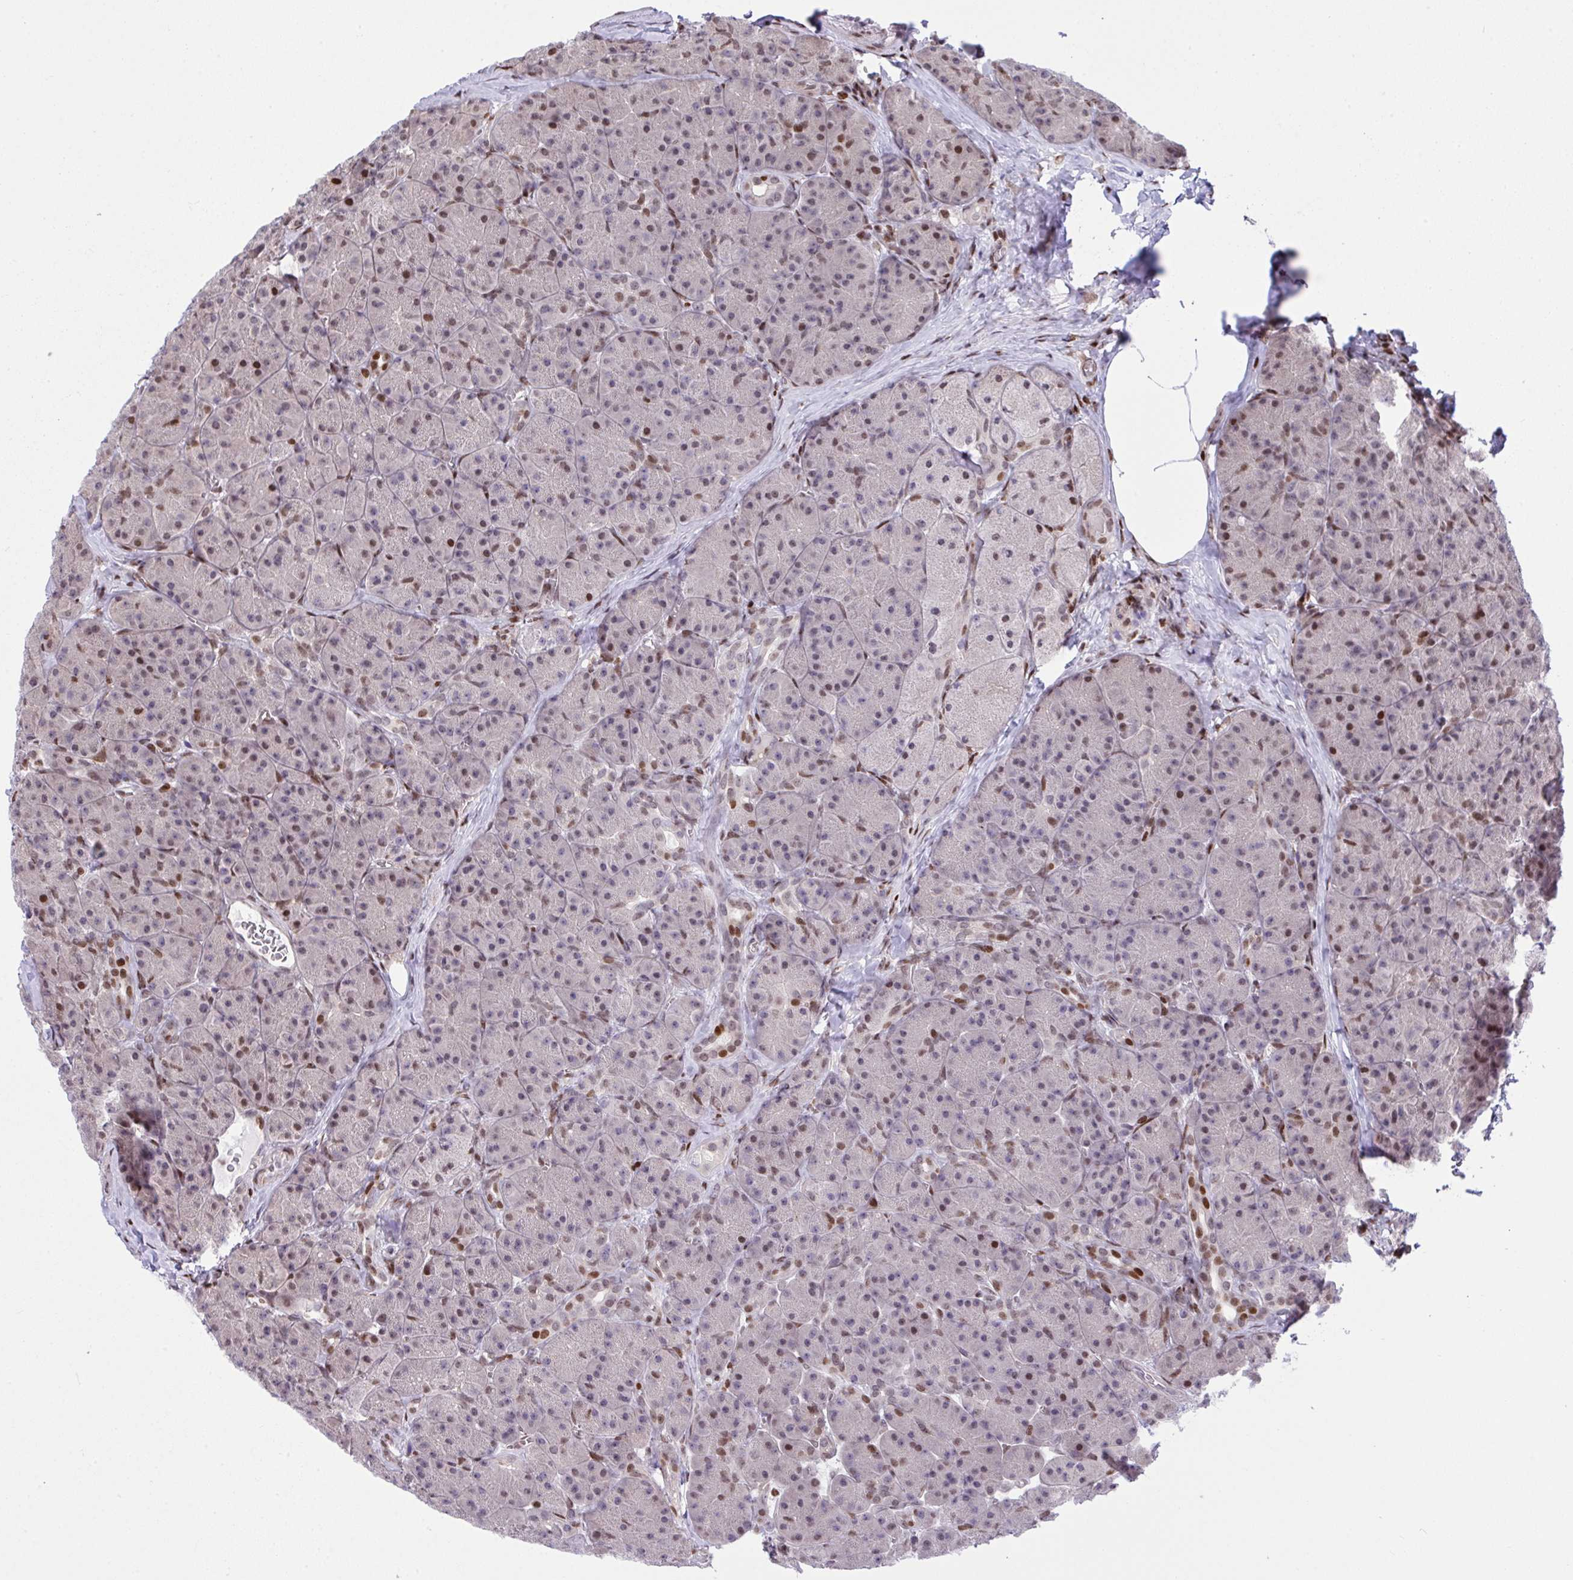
{"staining": {"intensity": "strong", "quantity": "<25%", "location": "nuclear"}, "tissue": "pancreas", "cell_type": "Exocrine glandular cells", "image_type": "normal", "snomed": [{"axis": "morphology", "description": "Normal tissue, NOS"}, {"axis": "topography", "description": "Pancreas"}], "caption": "Strong nuclear protein staining is appreciated in approximately <25% of exocrine glandular cells in pancreas. The staining is performed using DAB (3,3'-diaminobenzidine) brown chromogen to label protein expression. The nuclei are counter-stained blue using hematoxylin.", "gene": "RAPGEF5", "patient": {"sex": "male", "age": 57}}